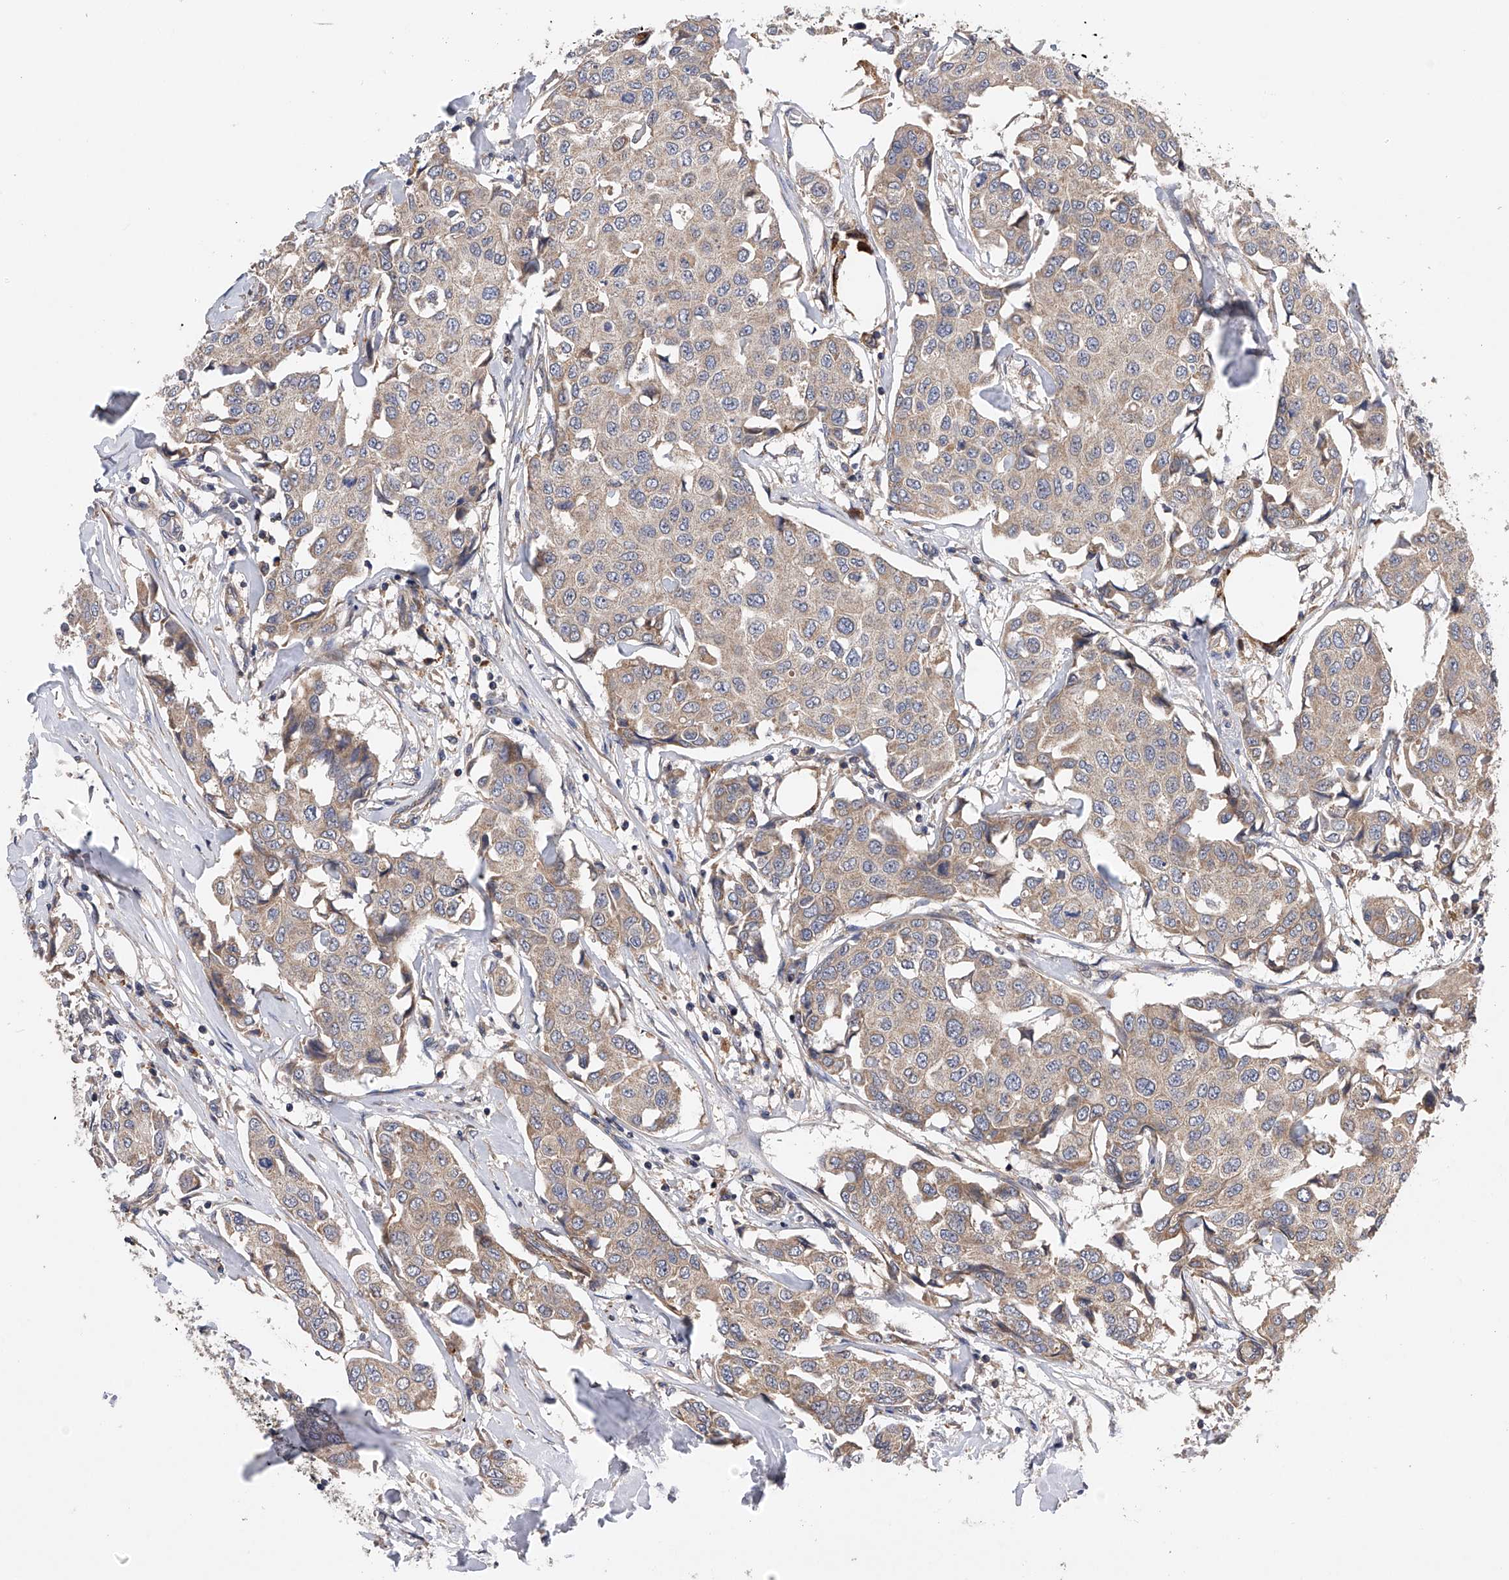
{"staining": {"intensity": "weak", "quantity": ">75%", "location": "cytoplasmic/membranous"}, "tissue": "breast cancer", "cell_type": "Tumor cells", "image_type": "cancer", "snomed": [{"axis": "morphology", "description": "Duct carcinoma"}, {"axis": "topography", "description": "Breast"}], "caption": "Protein staining of breast cancer (intraductal carcinoma) tissue reveals weak cytoplasmic/membranous expression in about >75% of tumor cells. Nuclei are stained in blue.", "gene": "SPOCK1", "patient": {"sex": "female", "age": 80}}